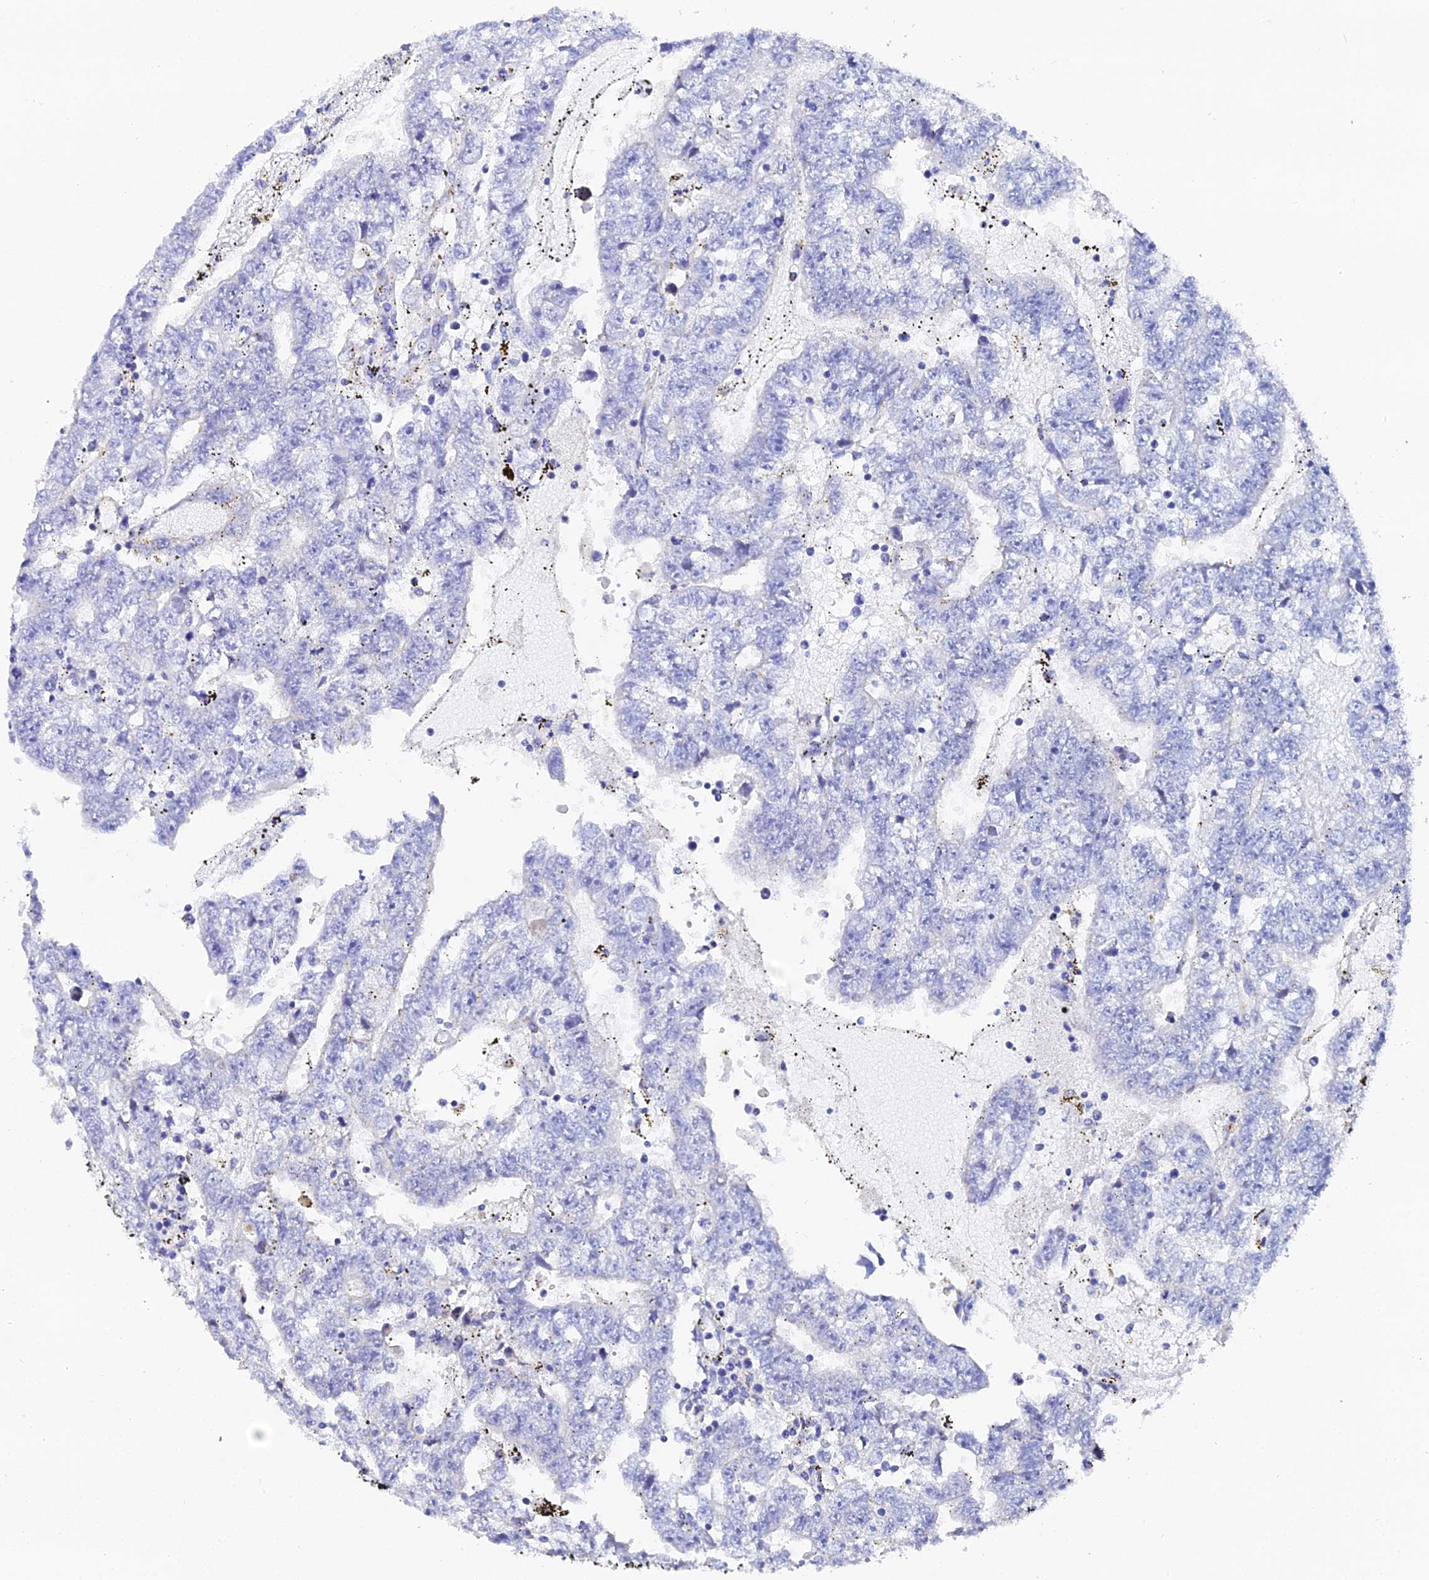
{"staining": {"intensity": "negative", "quantity": "none", "location": "none"}, "tissue": "testis cancer", "cell_type": "Tumor cells", "image_type": "cancer", "snomed": [{"axis": "morphology", "description": "Carcinoma, Embryonal, NOS"}, {"axis": "topography", "description": "Testis"}], "caption": "Image shows no protein staining in tumor cells of testis cancer tissue.", "gene": "OCM", "patient": {"sex": "male", "age": 25}}